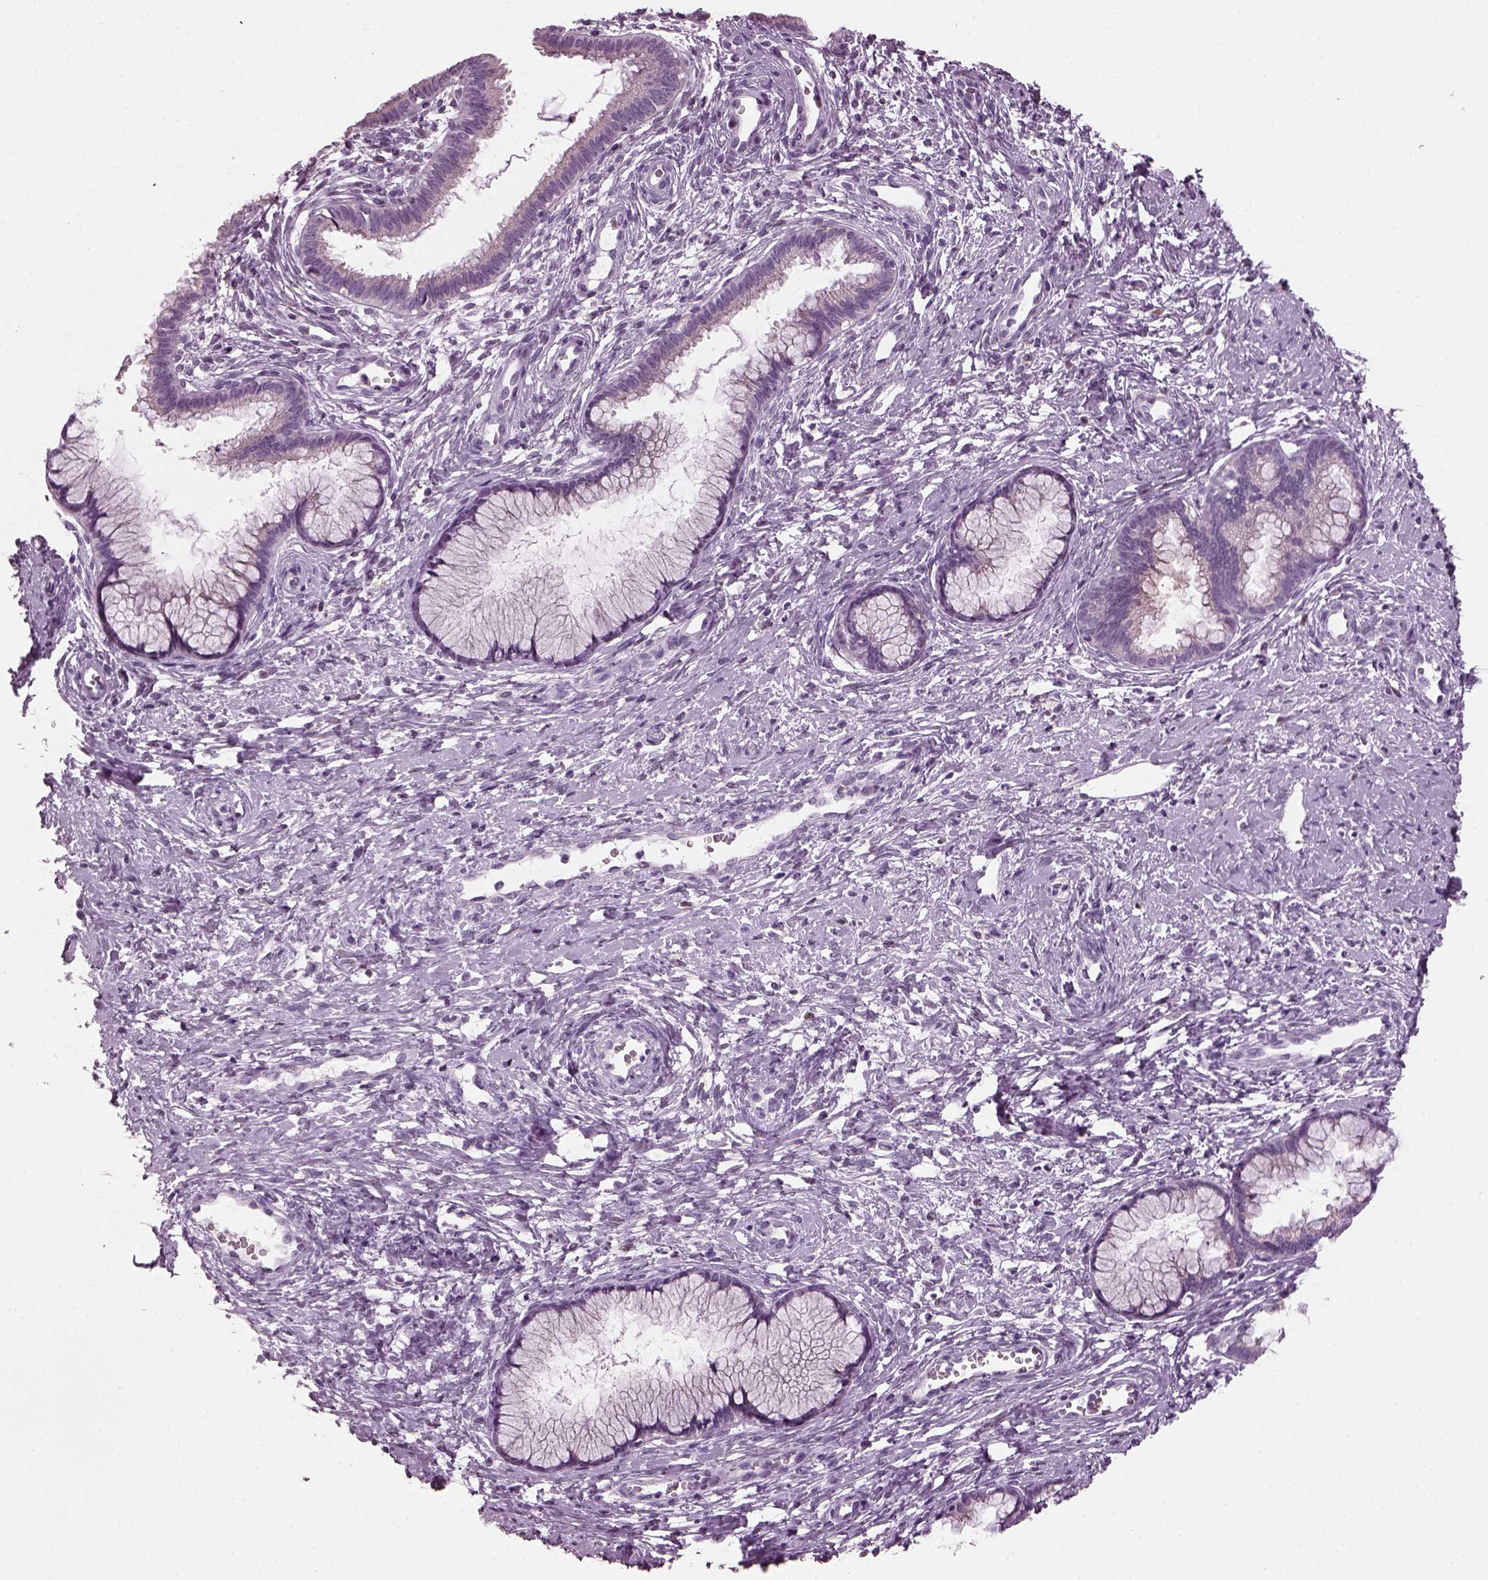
{"staining": {"intensity": "negative", "quantity": "none", "location": "none"}, "tissue": "cervical cancer", "cell_type": "Tumor cells", "image_type": "cancer", "snomed": [{"axis": "morphology", "description": "Squamous cell carcinoma, NOS"}, {"axis": "topography", "description": "Cervix"}], "caption": "An immunohistochemistry micrograph of cervical cancer (squamous cell carcinoma) is shown. There is no staining in tumor cells of cervical cancer (squamous cell carcinoma).", "gene": "PRR9", "patient": {"sex": "female", "age": 32}}